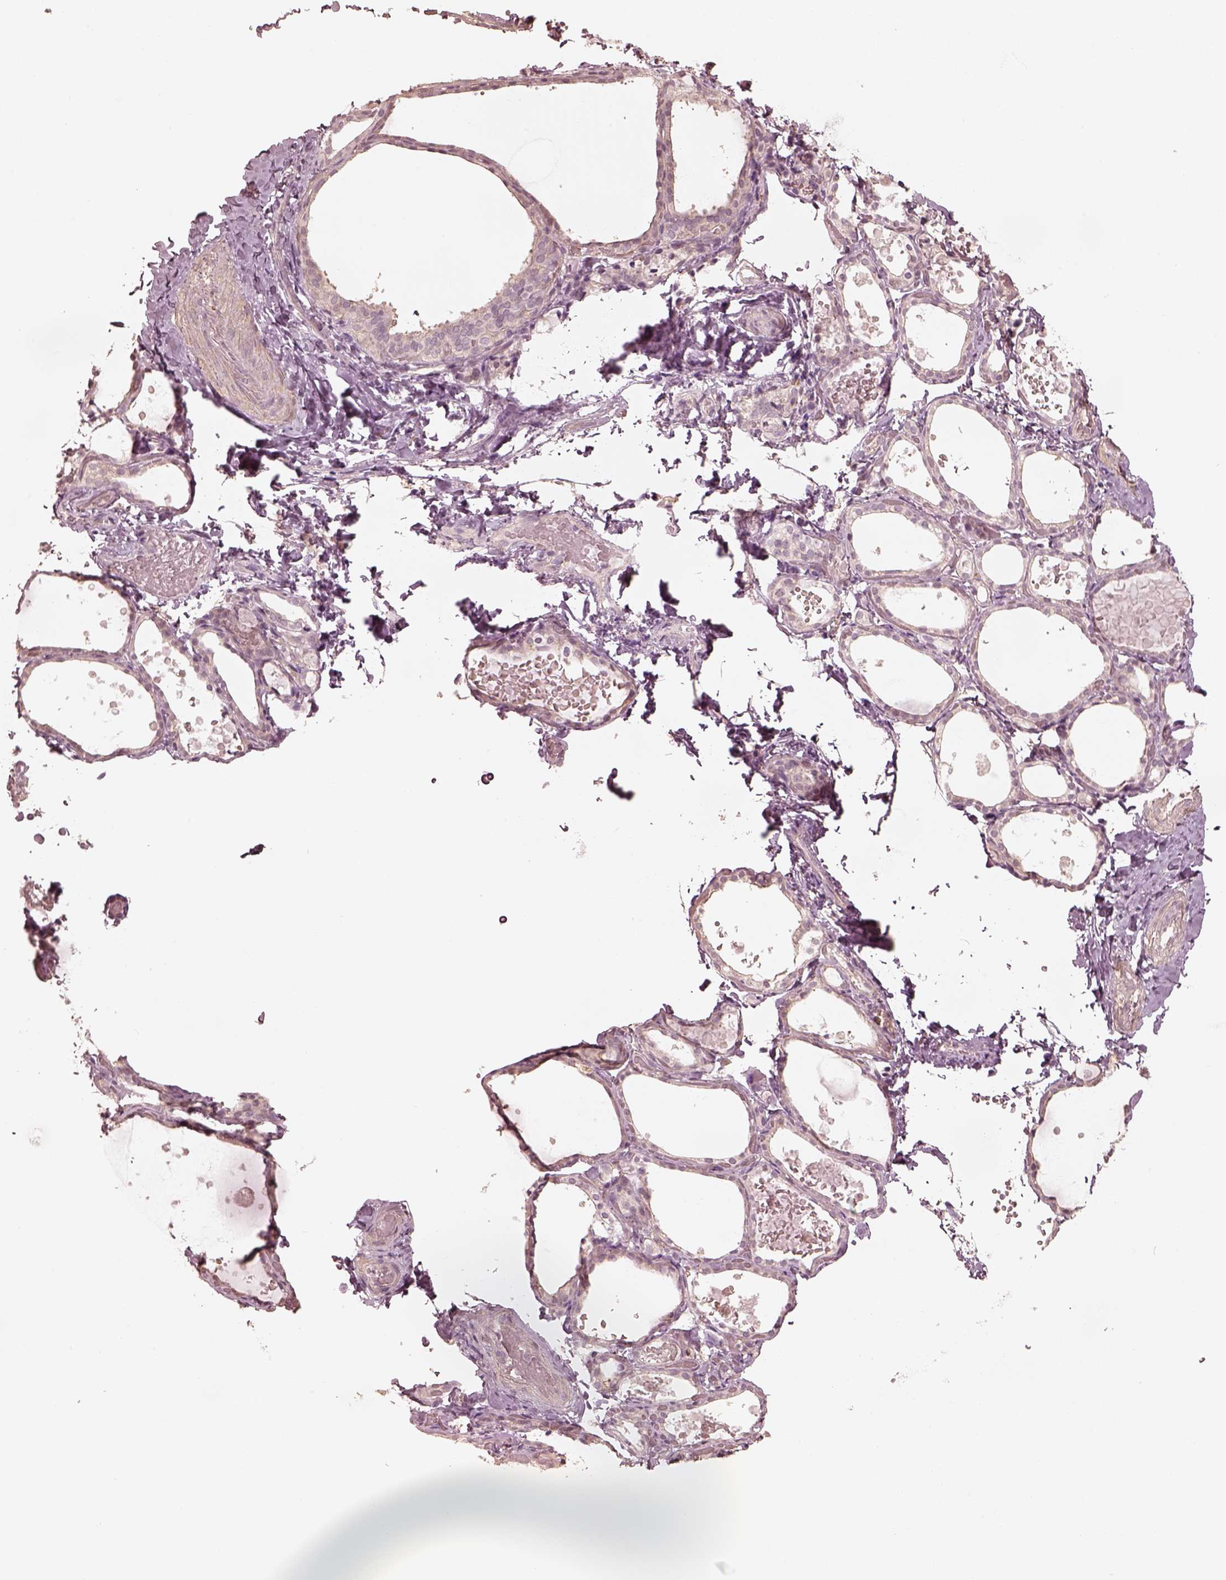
{"staining": {"intensity": "weak", "quantity": "<25%", "location": "cytoplasmic/membranous"}, "tissue": "thyroid gland", "cell_type": "Glandular cells", "image_type": "normal", "snomed": [{"axis": "morphology", "description": "Normal tissue, NOS"}, {"axis": "topography", "description": "Thyroid gland"}], "caption": "High power microscopy micrograph of an immunohistochemistry micrograph of unremarkable thyroid gland, revealing no significant positivity in glandular cells.", "gene": "KIF5C", "patient": {"sex": "female", "age": 56}}